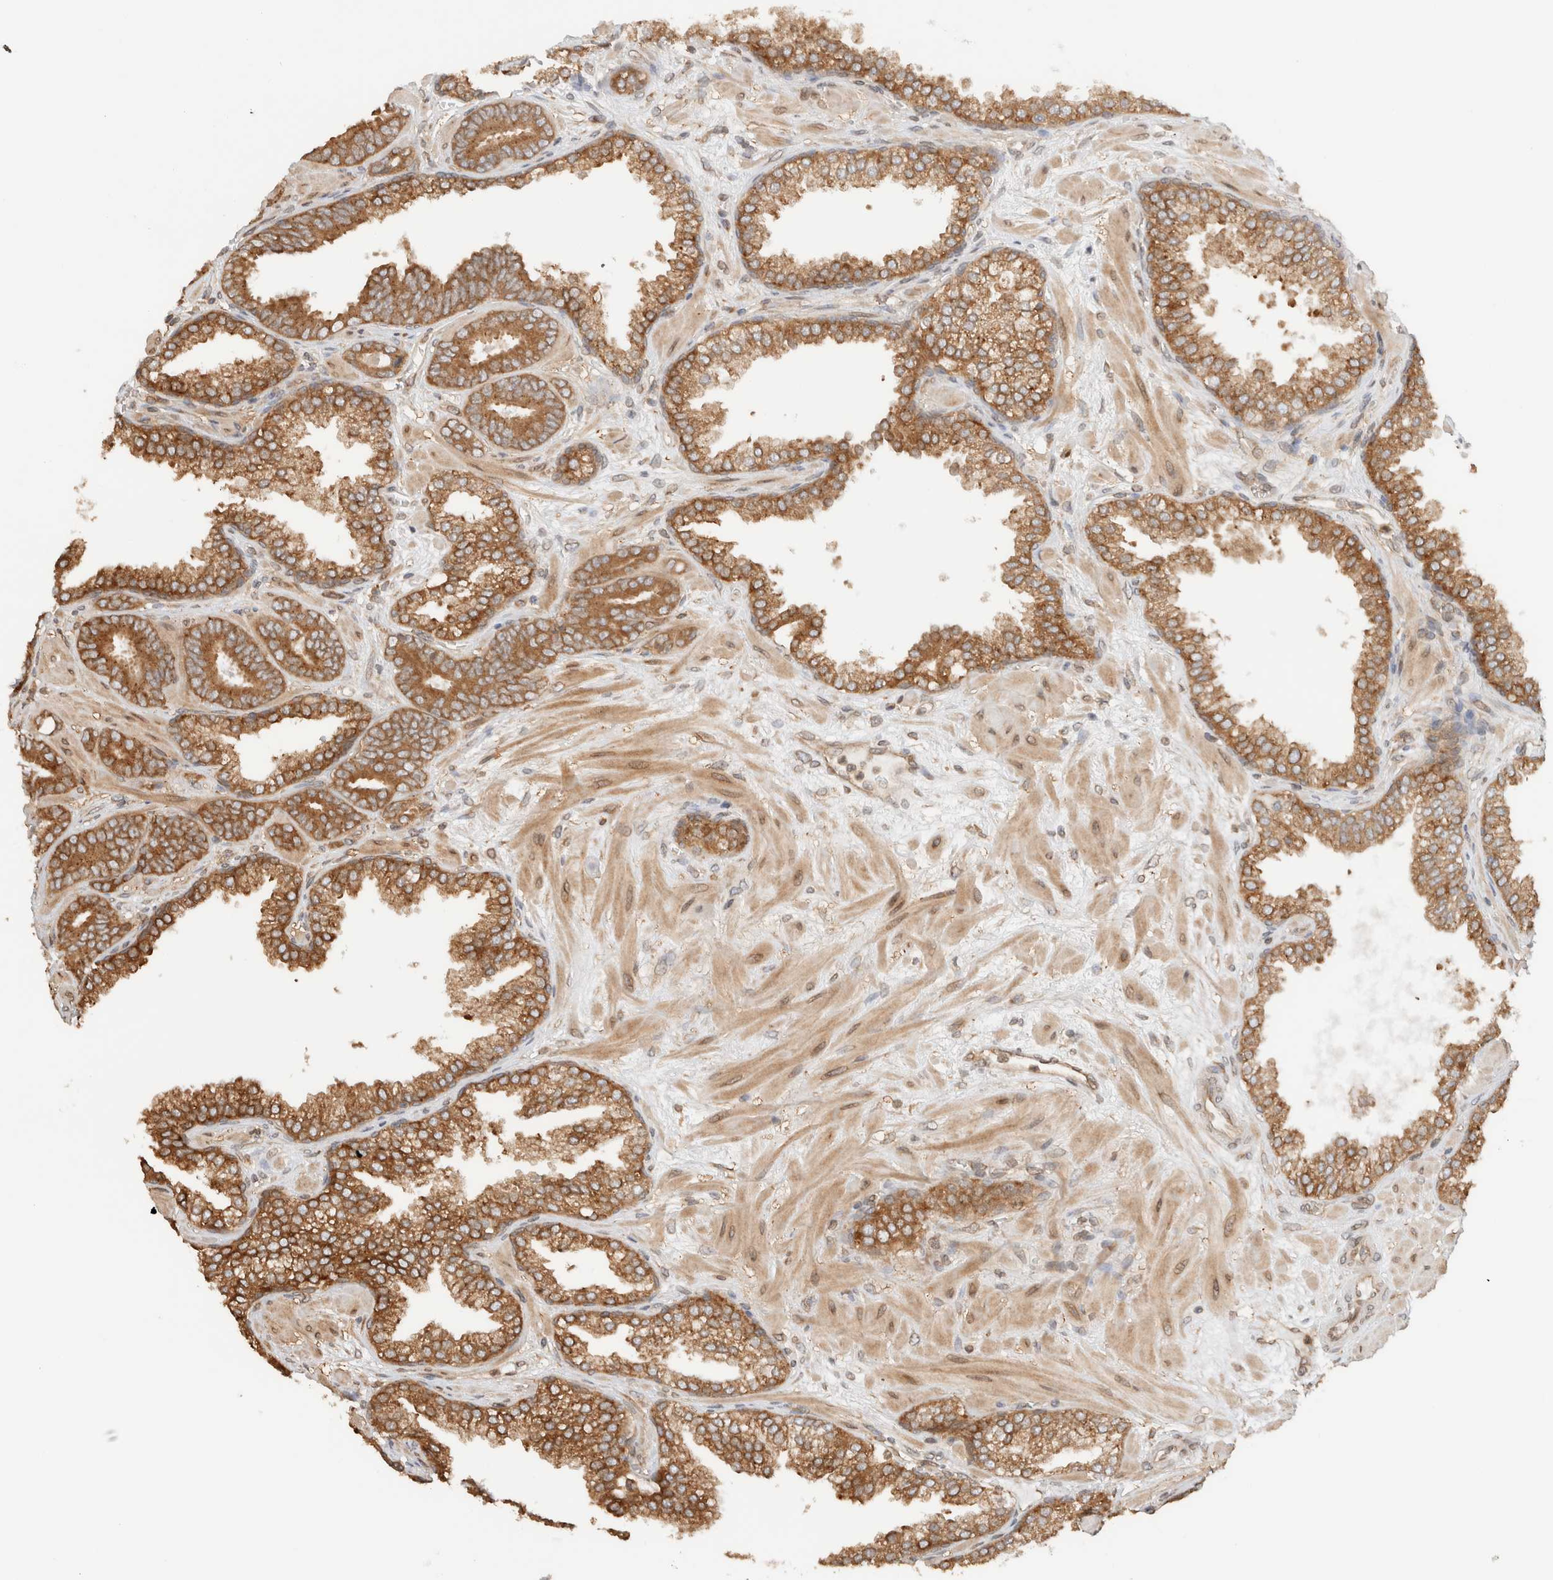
{"staining": {"intensity": "moderate", "quantity": ">75%", "location": "cytoplasmic/membranous"}, "tissue": "prostate cancer", "cell_type": "Tumor cells", "image_type": "cancer", "snomed": [{"axis": "morphology", "description": "Adenocarcinoma, Low grade"}, {"axis": "topography", "description": "Prostate"}], "caption": "Tumor cells show medium levels of moderate cytoplasmic/membranous staining in approximately >75% of cells in prostate adenocarcinoma (low-grade).", "gene": "ARFGEF2", "patient": {"sex": "male", "age": 62}}